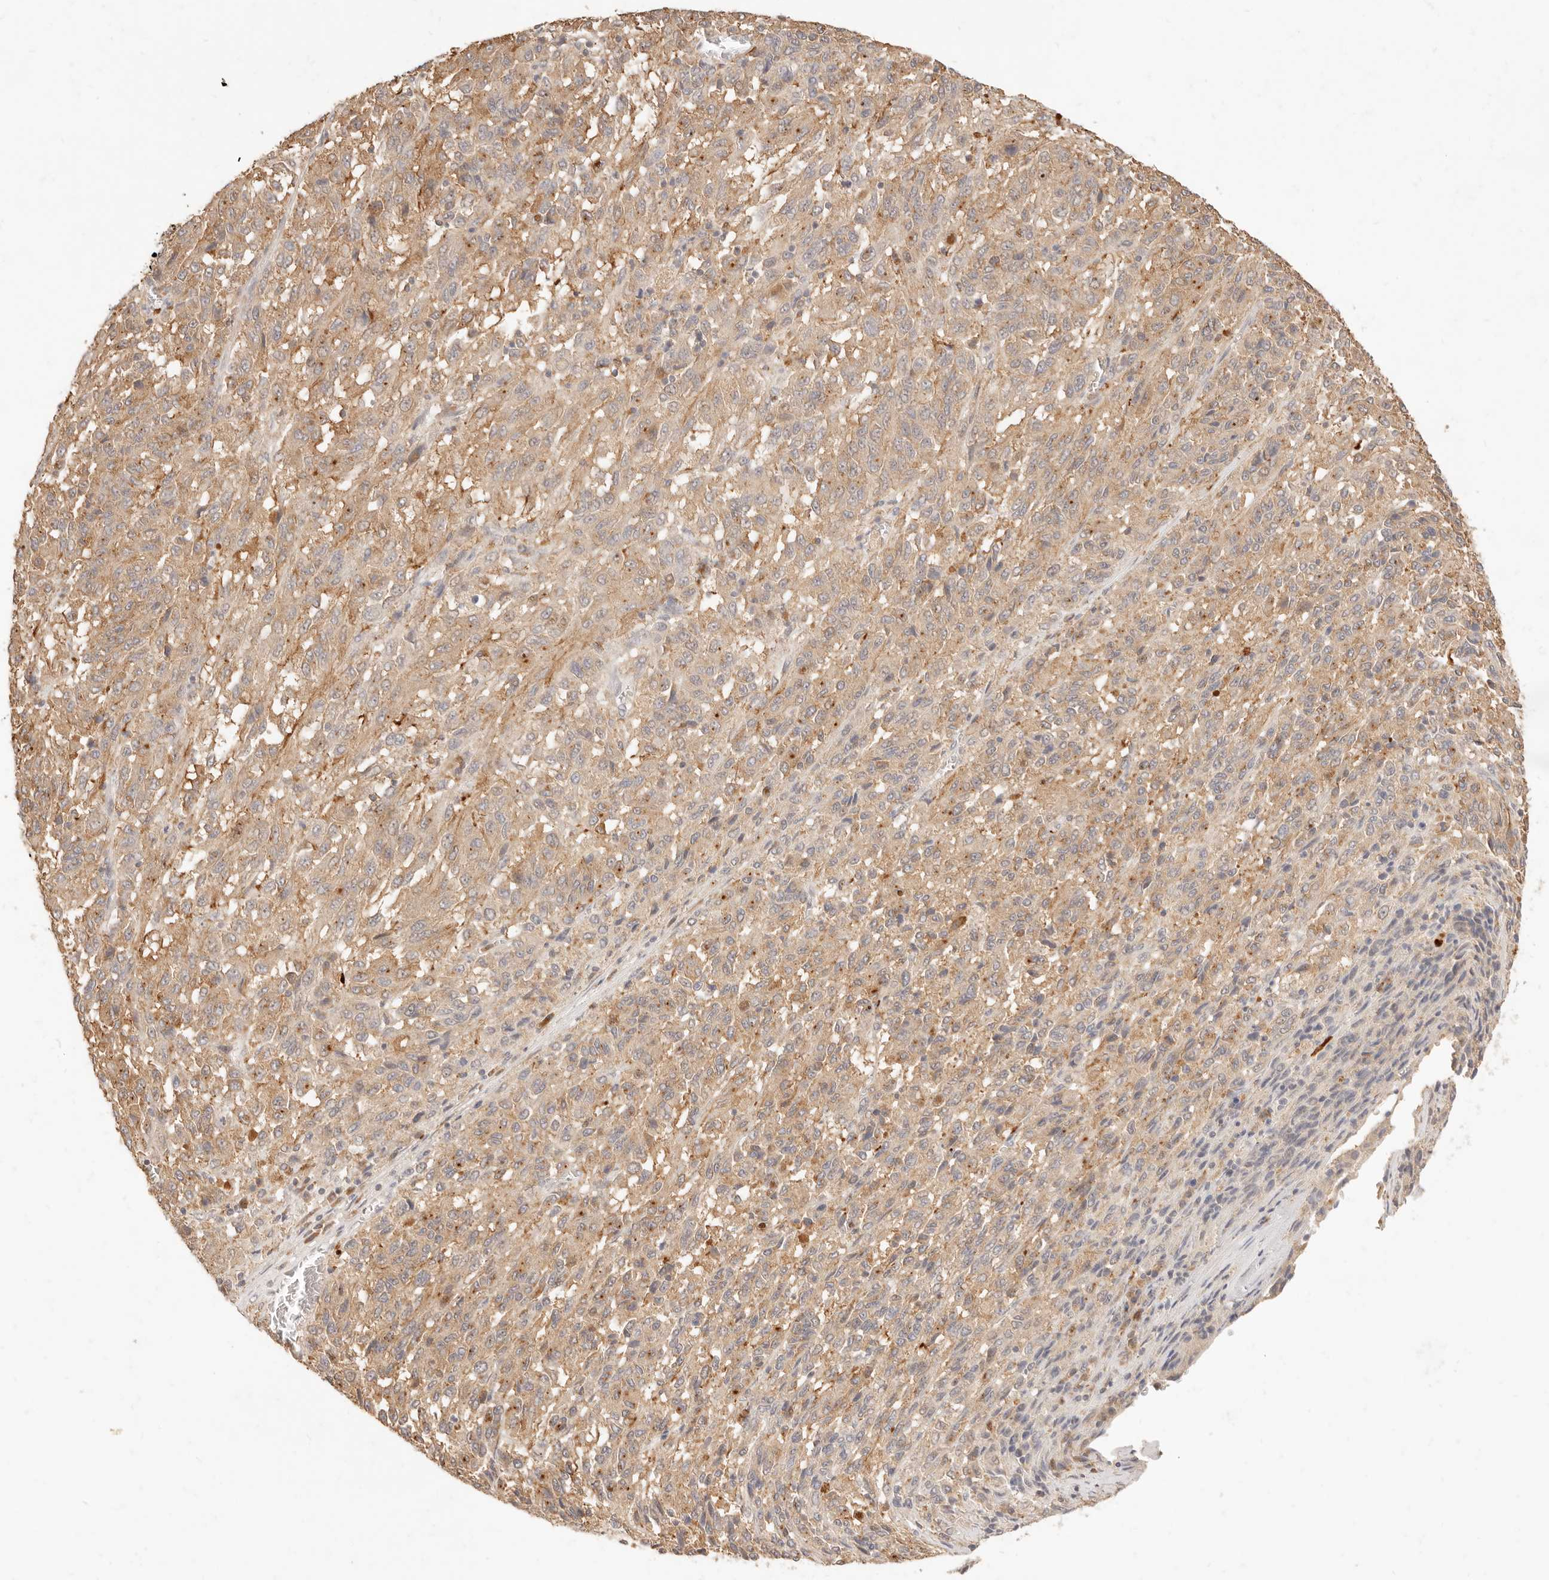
{"staining": {"intensity": "weak", "quantity": ">75%", "location": "cytoplasmic/membranous"}, "tissue": "melanoma", "cell_type": "Tumor cells", "image_type": "cancer", "snomed": [{"axis": "morphology", "description": "Malignant melanoma, Metastatic site"}, {"axis": "topography", "description": "Lung"}], "caption": "This is an image of immunohistochemistry (IHC) staining of malignant melanoma (metastatic site), which shows weak staining in the cytoplasmic/membranous of tumor cells.", "gene": "TMTC2", "patient": {"sex": "male", "age": 64}}